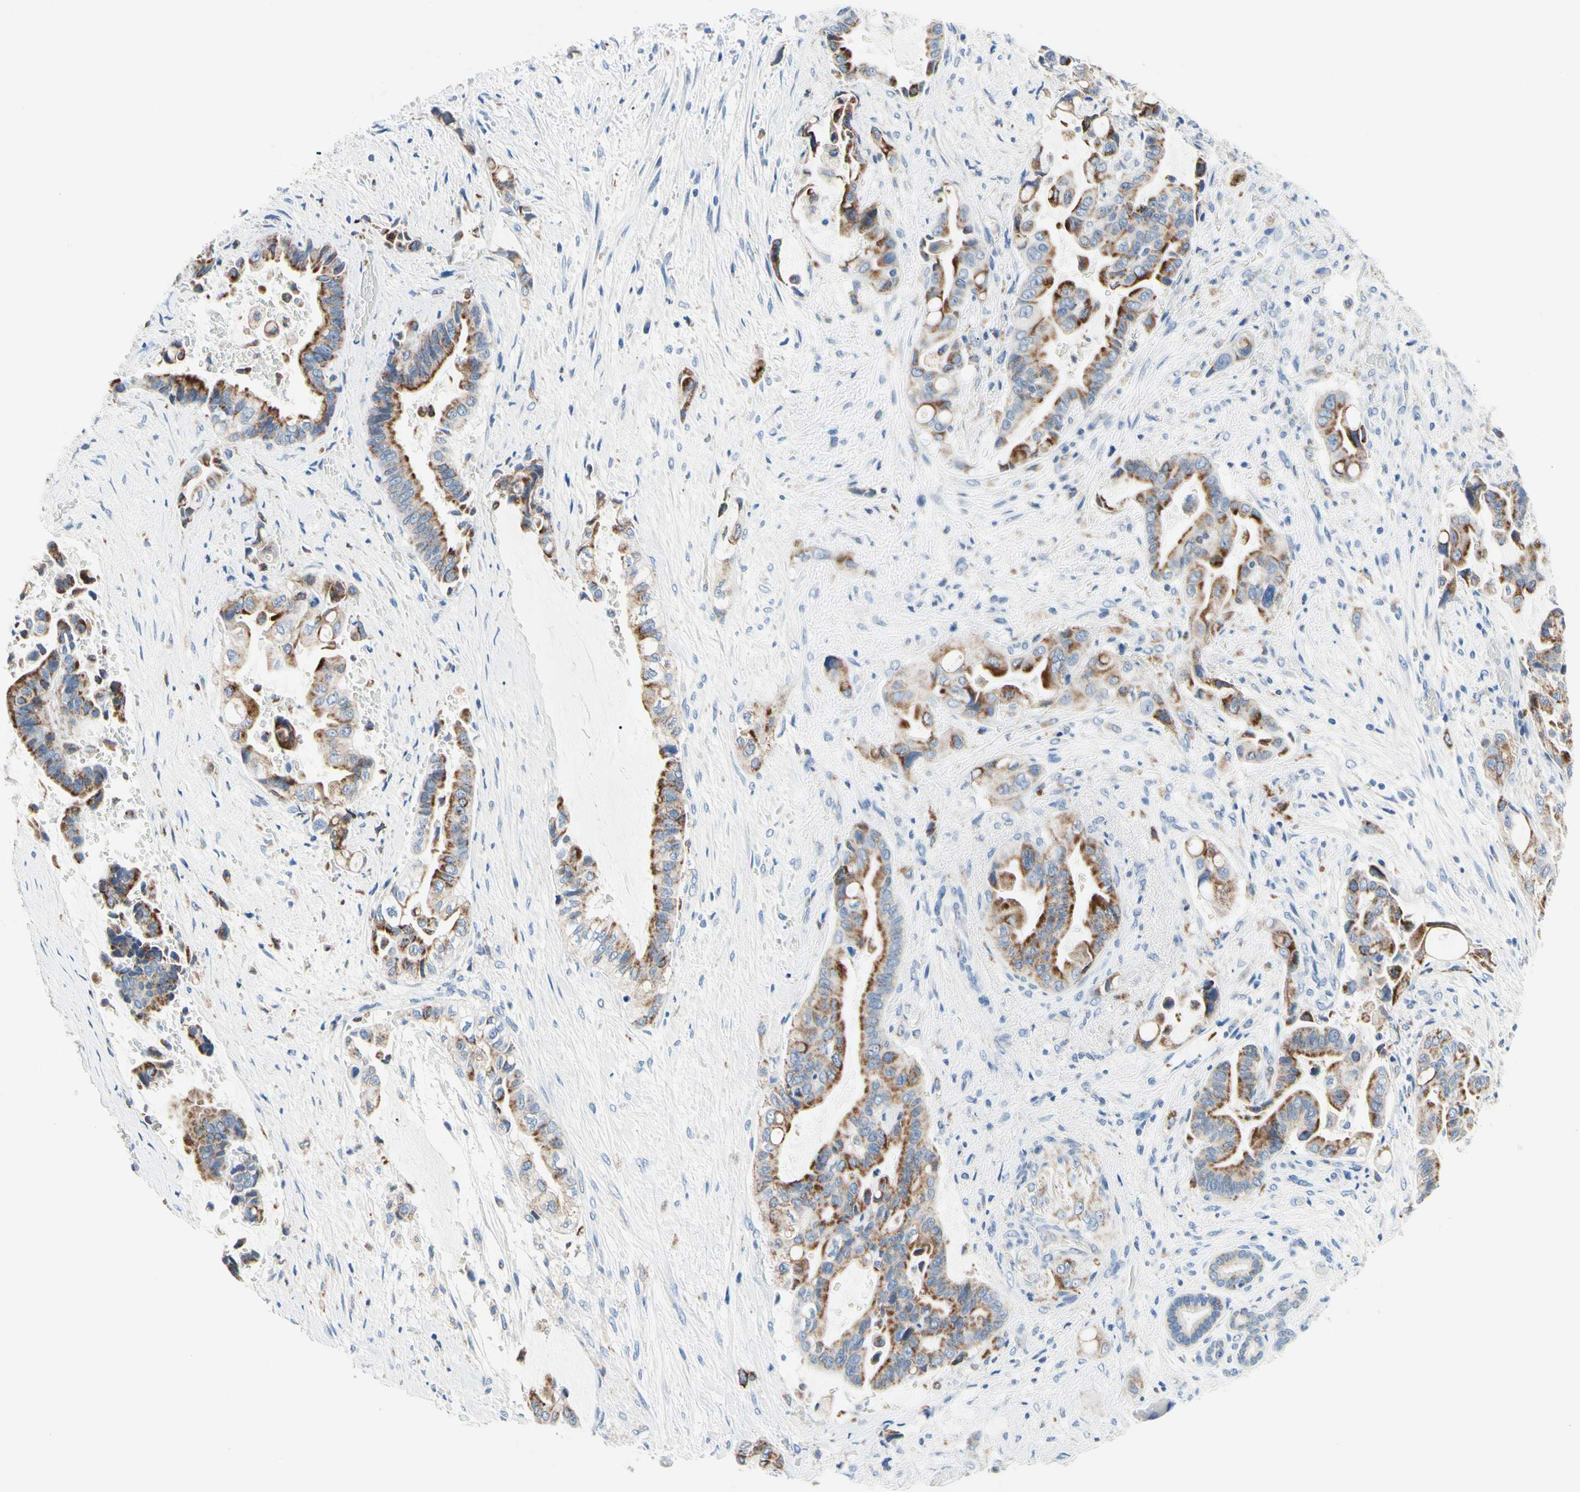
{"staining": {"intensity": "moderate", "quantity": ">75%", "location": "cytoplasmic/membranous"}, "tissue": "liver cancer", "cell_type": "Tumor cells", "image_type": "cancer", "snomed": [{"axis": "morphology", "description": "Cholangiocarcinoma"}, {"axis": "topography", "description": "Liver"}], "caption": "Liver cancer (cholangiocarcinoma) stained for a protein (brown) exhibits moderate cytoplasmic/membranous positive expression in approximately >75% of tumor cells.", "gene": "CYSLTR1", "patient": {"sex": "female", "age": 61}}